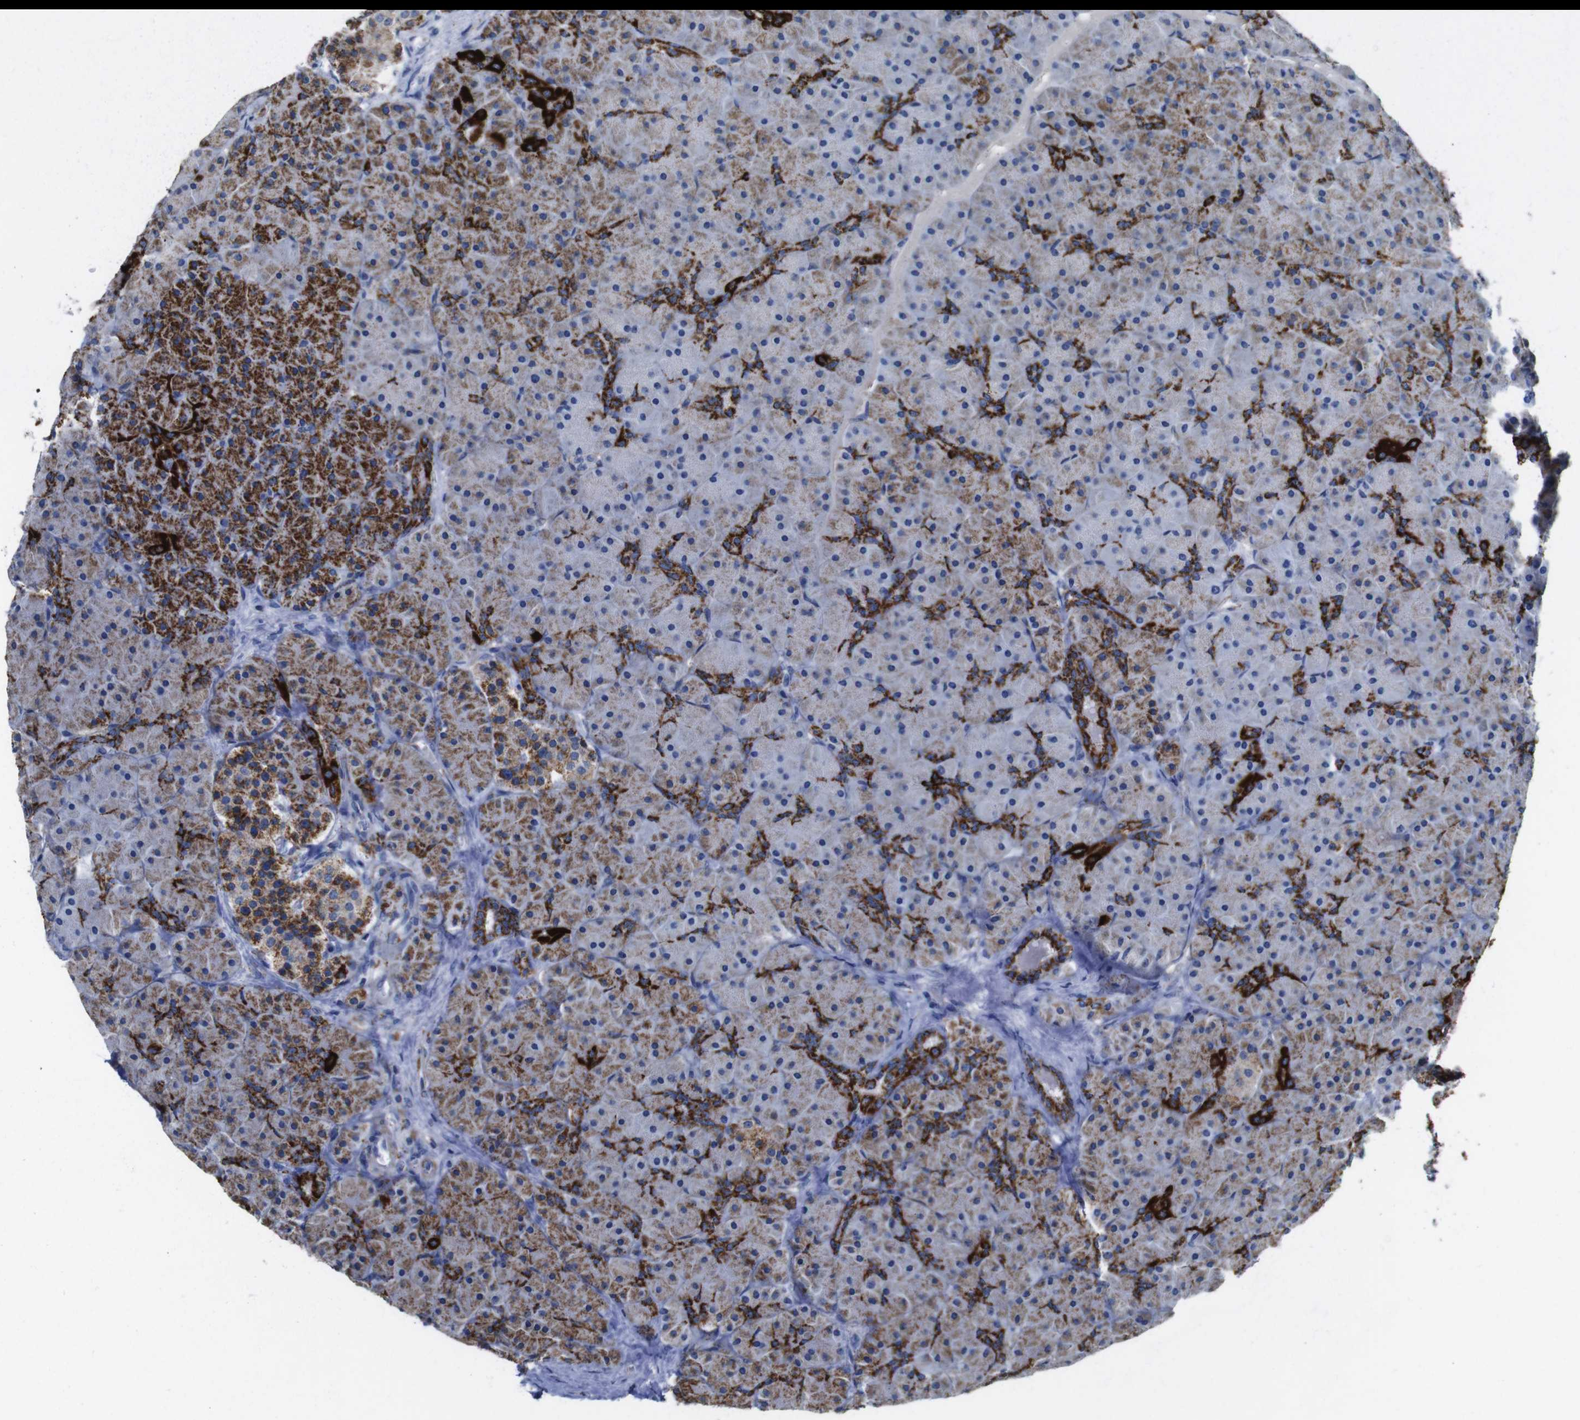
{"staining": {"intensity": "strong", "quantity": "<25%", "location": "cytoplasmic/membranous"}, "tissue": "pancreas", "cell_type": "Exocrine glandular cells", "image_type": "normal", "snomed": [{"axis": "morphology", "description": "Normal tissue, NOS"}, {"axis": "topography", "description": "Pancreas"}], "caption": "A photomicrograph of human pancreas stained for a protein shows strong cytoplasmic/membranous brown staining in exocrine glandular cells. Ihc stains the protein of interest in brown and the nuclei are stained blue.", "gene": "MAOA", "patient": {"sex": "male", "age": 66}}